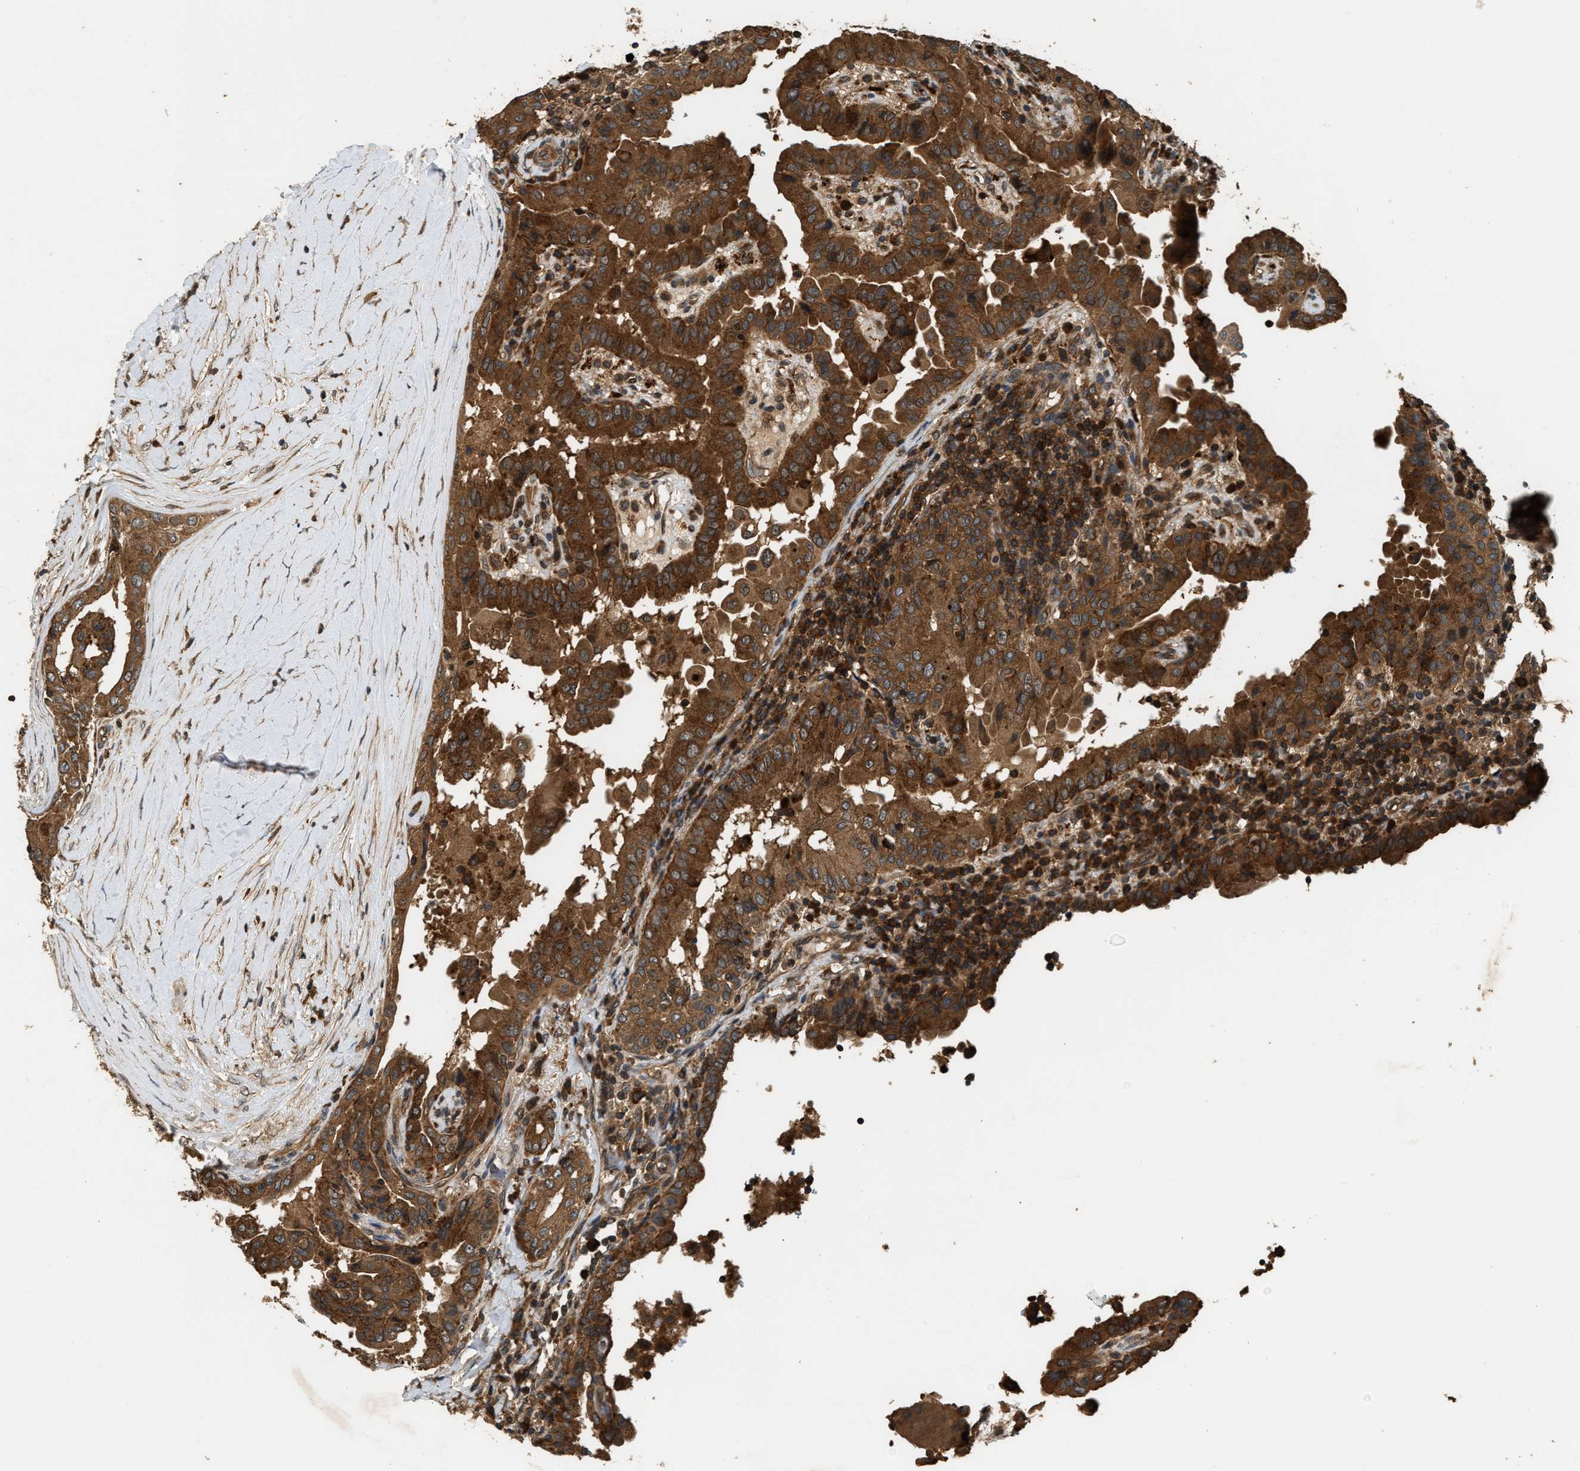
{"staining": {"intensity": "strong", "quantity": ">75%", "location": "cytoplasmic/membranous"}, "tissue": "thyroid cancer", "cell_type": "Tumor cells", "image_type": "cancer", "snomed": [{"axis": "morphology", "description": "Papillary adenocarcinoma, NOS"}, {"axis": "topography", "description": "Thyroid gland"}], "caption": "High-magnification brightfield microscopy of thyroid cancer (papillary adenocarcinoma) stained with DAB (brown) and counterstained with hematoxylin (blue). tumor cells exhibit strong cytoplasmic/membranous staining is present in about>75% of cells. The staining was performed using DAB, with brown indicating positive protein expression. Nuclei are stained blue with hematoxylin.", "gene": "DNAJC2", "patient": {"sex": "male", "age": 33}}